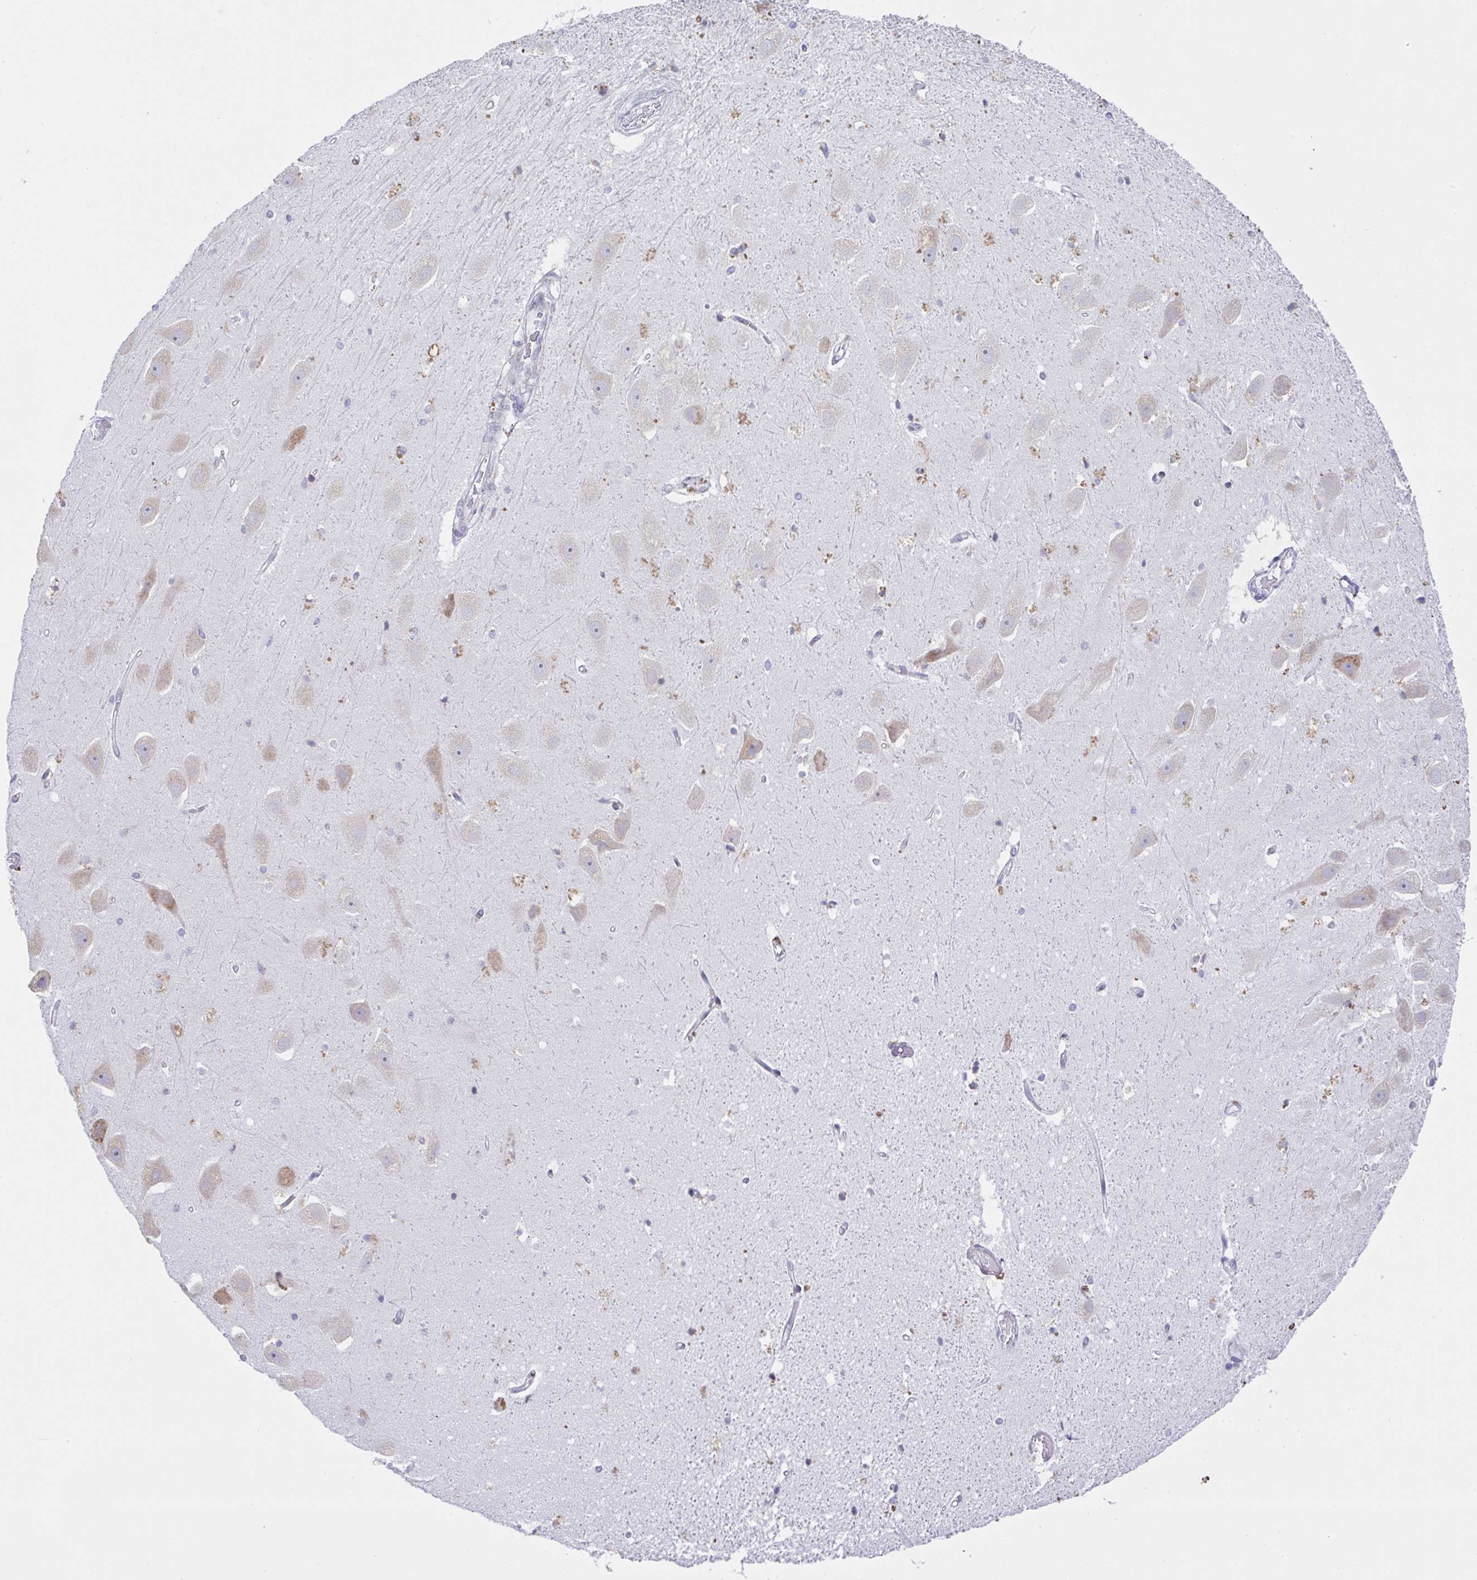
{"staining": {"intensity": "negative", "quantity": "none", "location": "none"}, "tissue": "hippocampus", "cell_type": "Glial cells", "image_type": "normal", "snomed": [{"axis": "morphology", "description": "Normal tissue, NOS"}, {"axis": "topography", "description": "Hippocampus"}], "caption": "This is an immunohistochemistry (IHC) image of normal hippocampus. There is no staining in glial cells.", "gene": "FAU", "patient": {"sex": "male", "age": 63}}